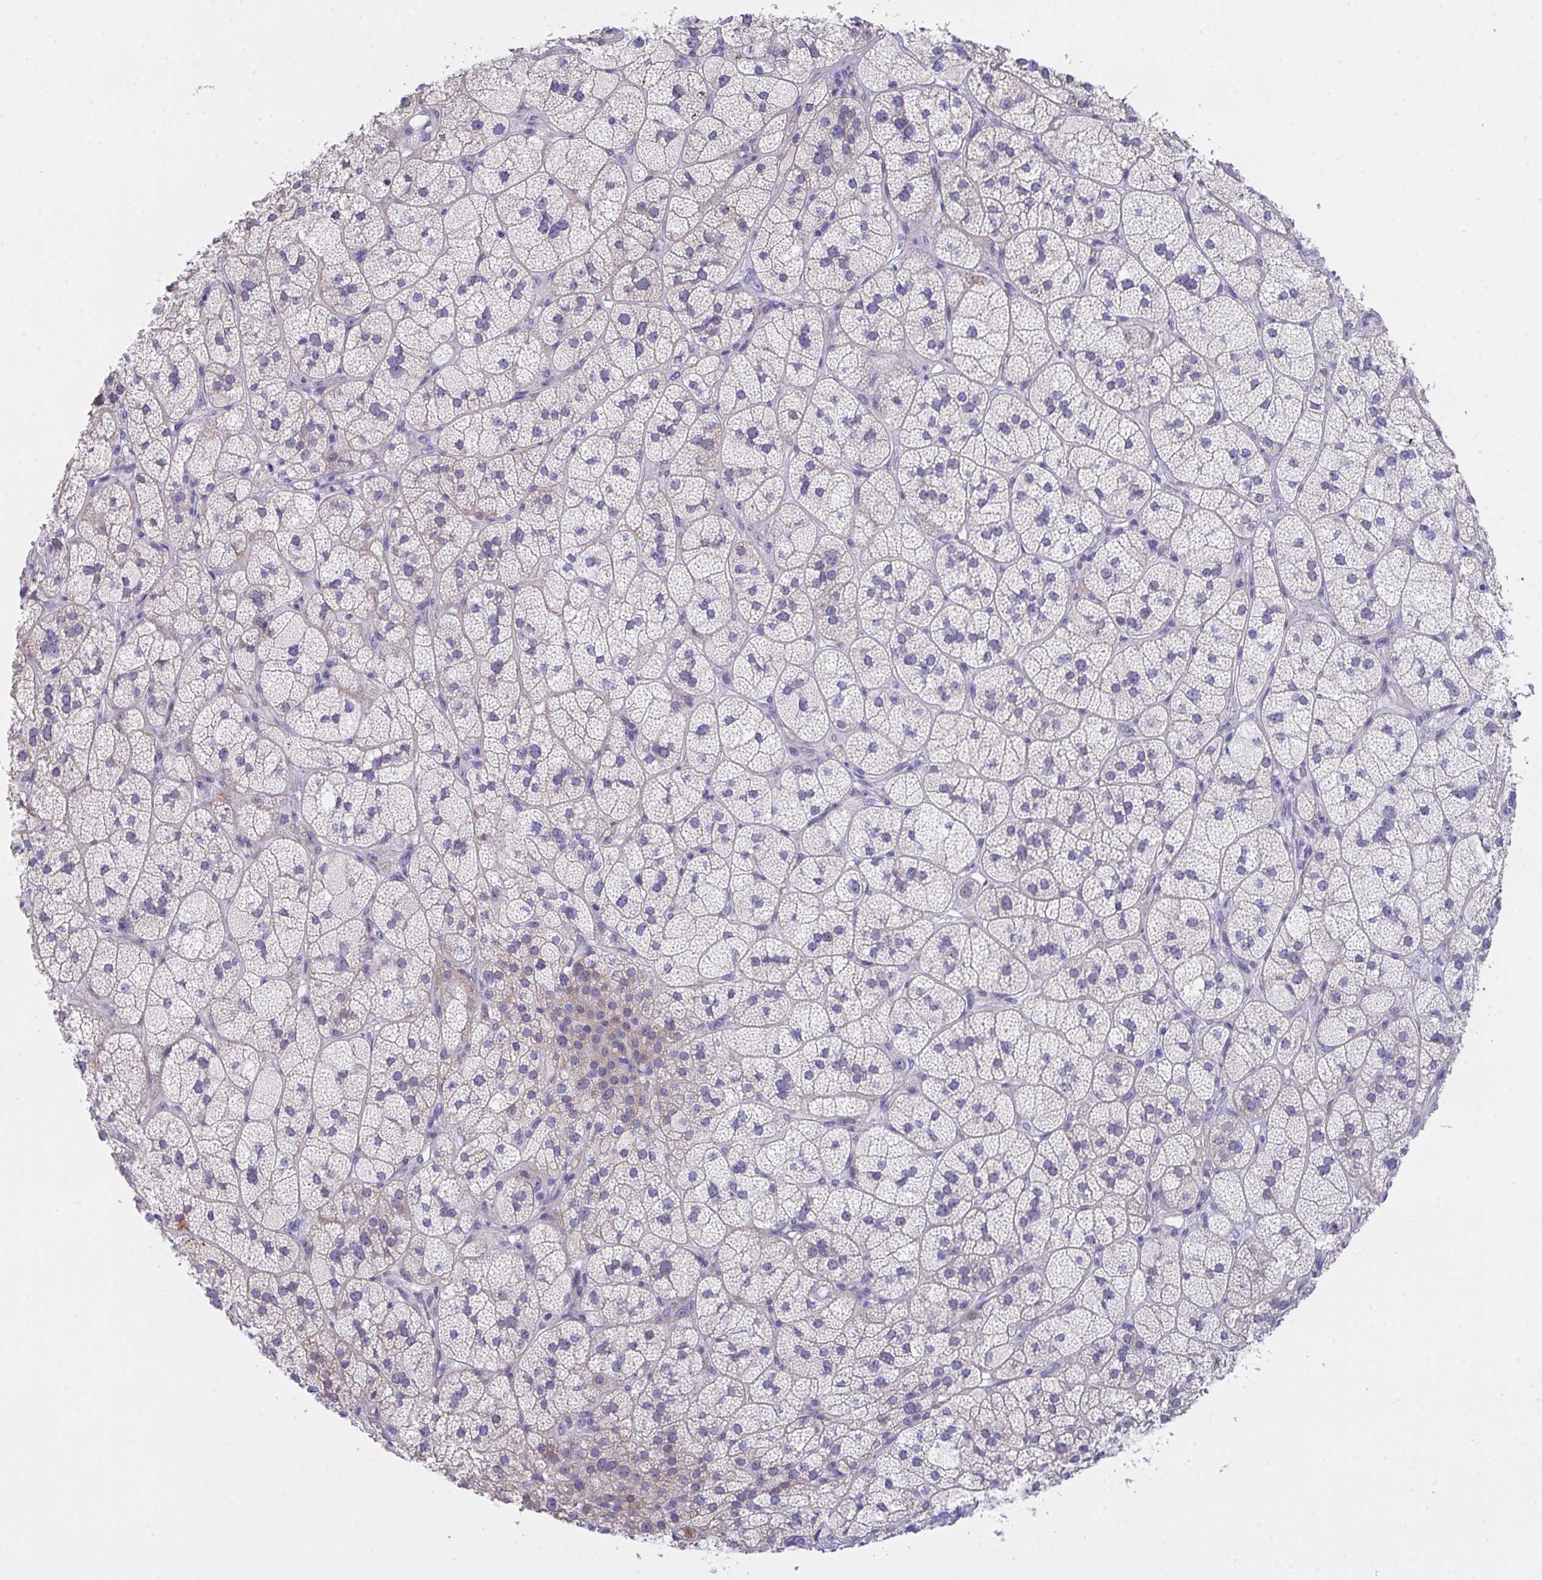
{"staining": {"intensity": "weak", "quantity": "<25%", "location": "cytoplasmic/membranous"}, "tissue": "adrenal gland", "cell_type": "Glandular cells", "image_type": "normal", "snomed": [{"axis": "morphology", "description": "Normal tissue, NOS"}, {"axis": "topography", "description": "Adrenal gland"}], "caption": "This photomicrograph is of normal adrenal gland stained with immunohistochemistry to label a protein in brown with the nuclei are counter-stained blue. There is no positivity in glandular cells.", "gene": "FBXO47", "patient": {"sex": "female", "age": 60}}